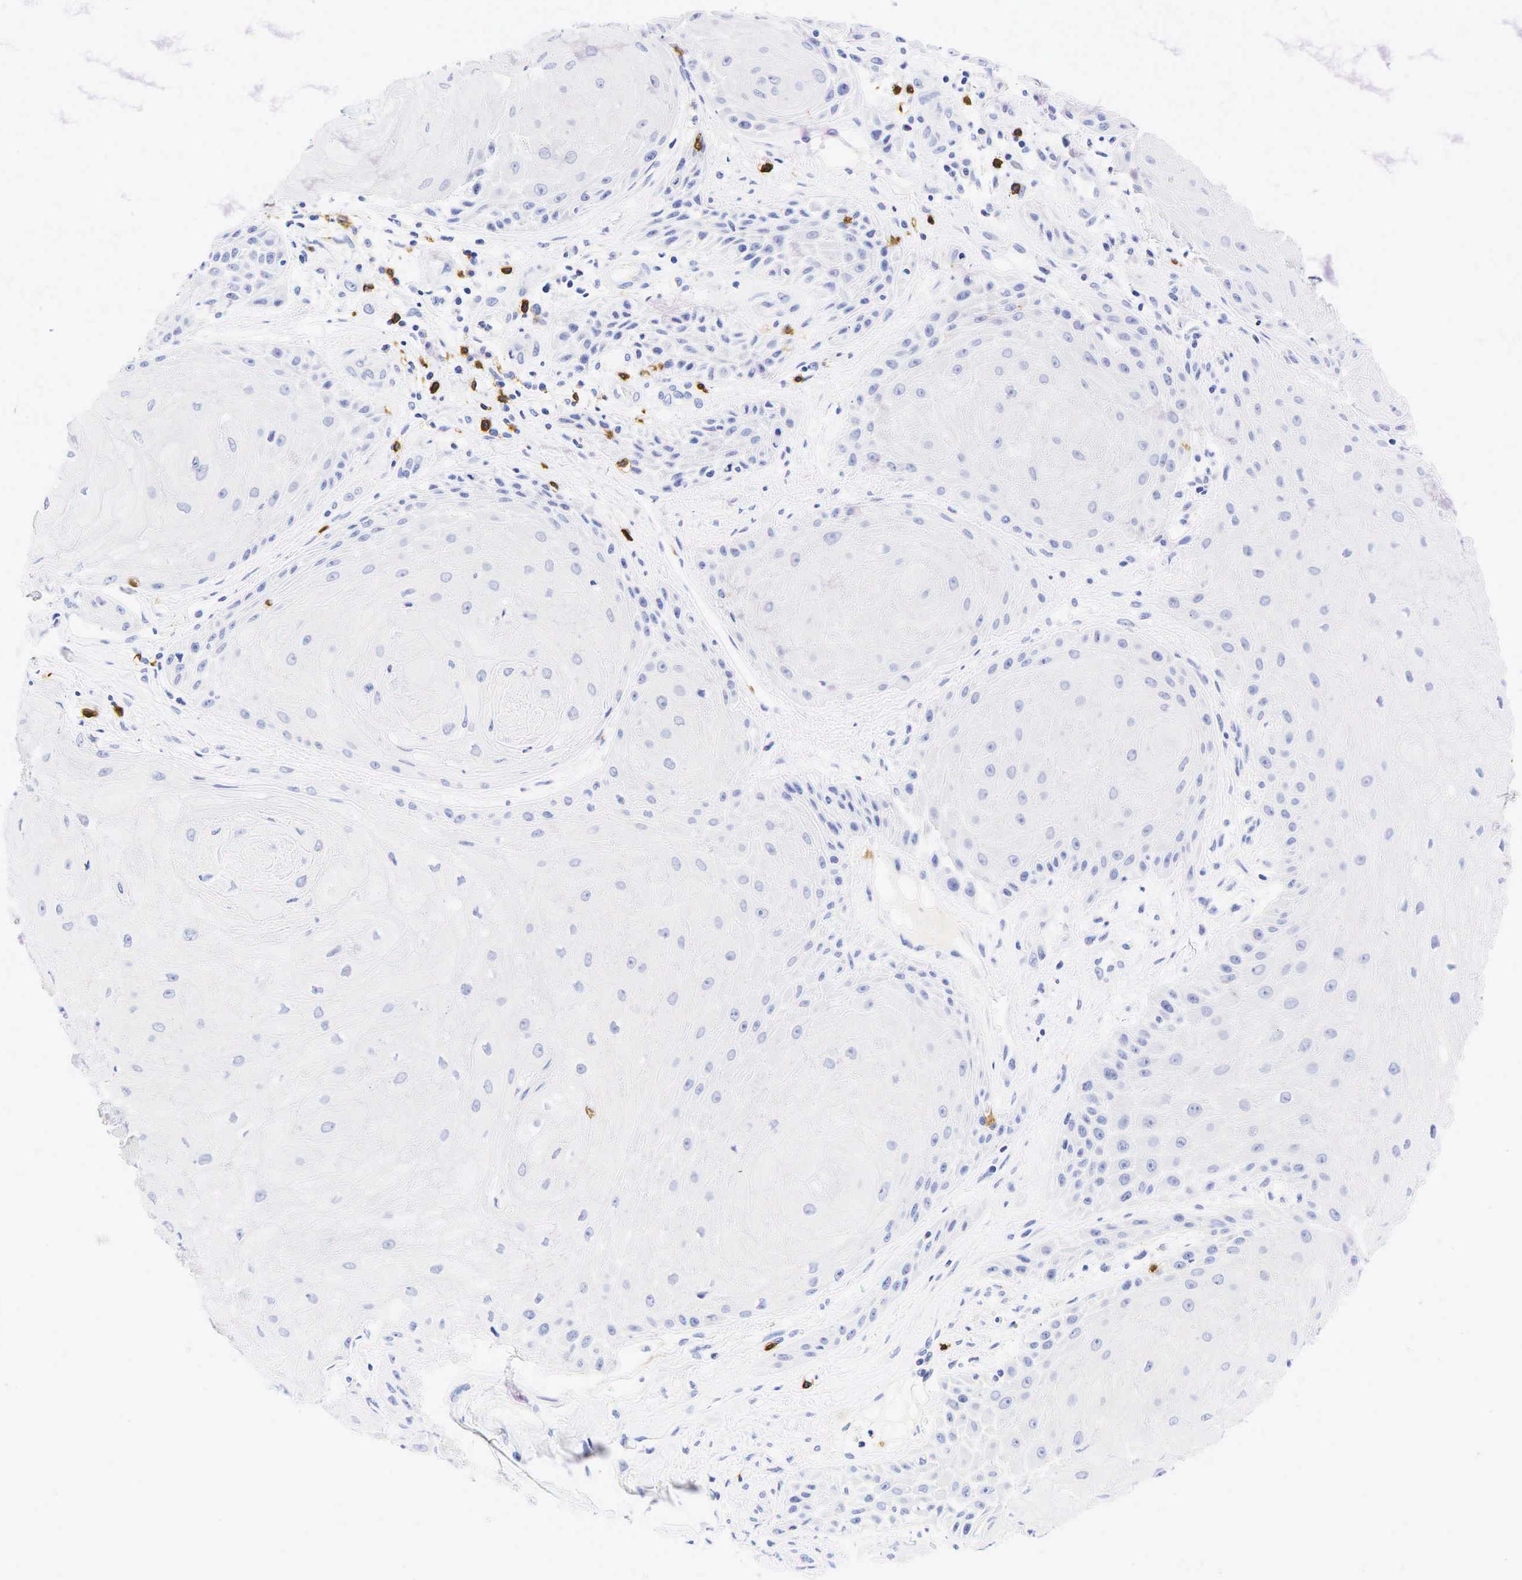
{"staining": {"intensity": "negative", "quantity": "none", "location": "none"}, "tissue": "skin cancer", "cell_type": "Tumor cells", "image_type": "cancer", "snomed": [{"axis": "morphology", "description": "Squamous cell carcinoma, NOS"}, {"axis": "topography", "description": "Skin"}], "caption": "High power microscopy photomicrograph of an immunohistochemistry (IHC) micrograph of skin cancer (squamous cell carcinoma), revealing no significant expression in tumor cells.", "gene": "CD8A", "patient": {"sex": "male", "age": 57}}